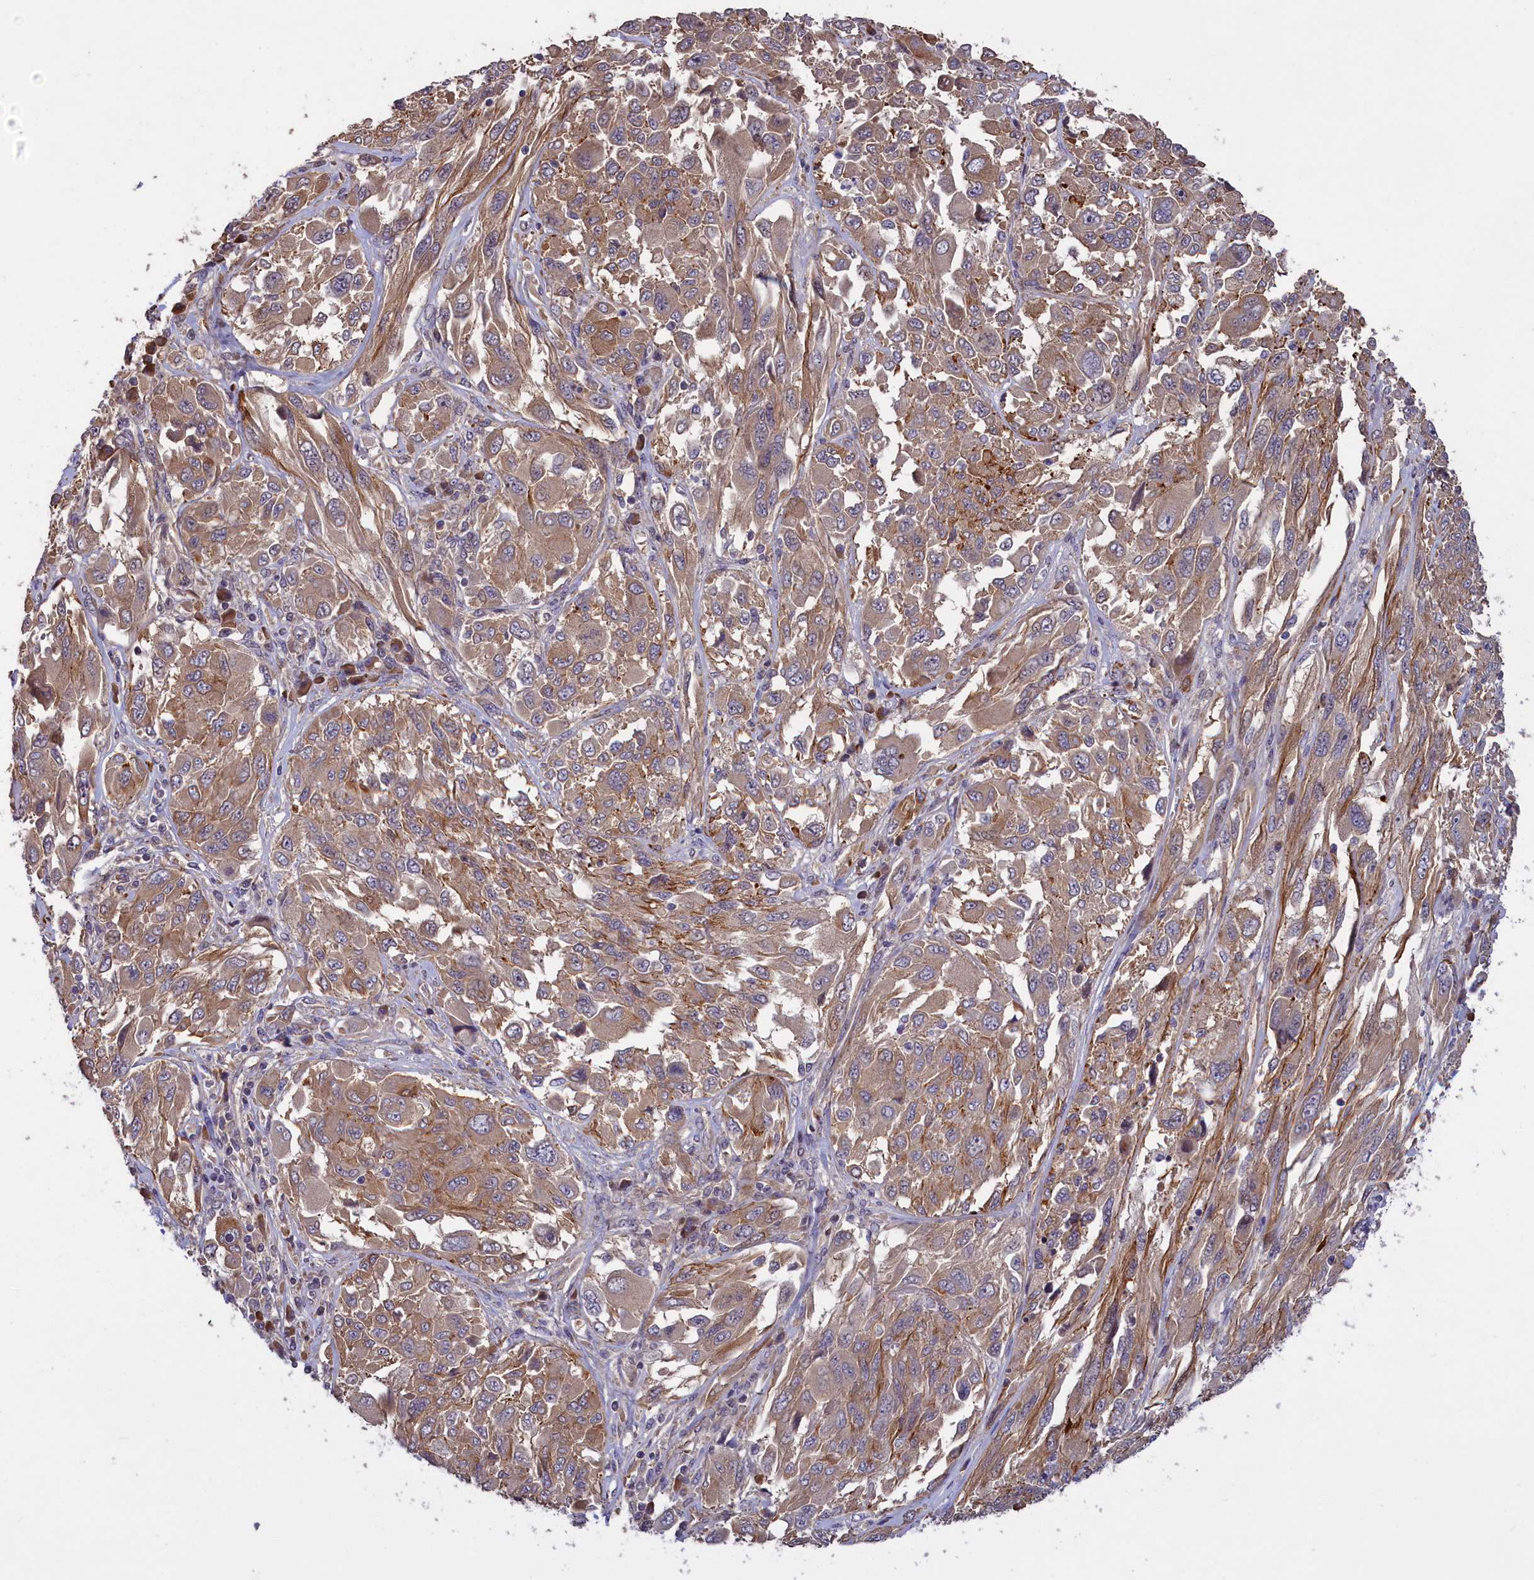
{"staining": {"intensity": "moderate", "quantity": ">75%", "location": "cytoplasmic/membranous"}, "tissue": "melanoma", "cell_type": "Tumor cells", "image_type": "cancer", "snomed": [{"axis": "morphology", "description": "Malignant melanoma, NOS"}, {"axis": "topography", "description": "Skin"}], "caption": "Moderate cytoplasmic/membranous positivity for a protein is appreciated in about >75% of tumor cells of malignant melanoma using immunohistochemistry.", "gene": "DENND1B", "patient": {"sex": "female", "age": 91}}